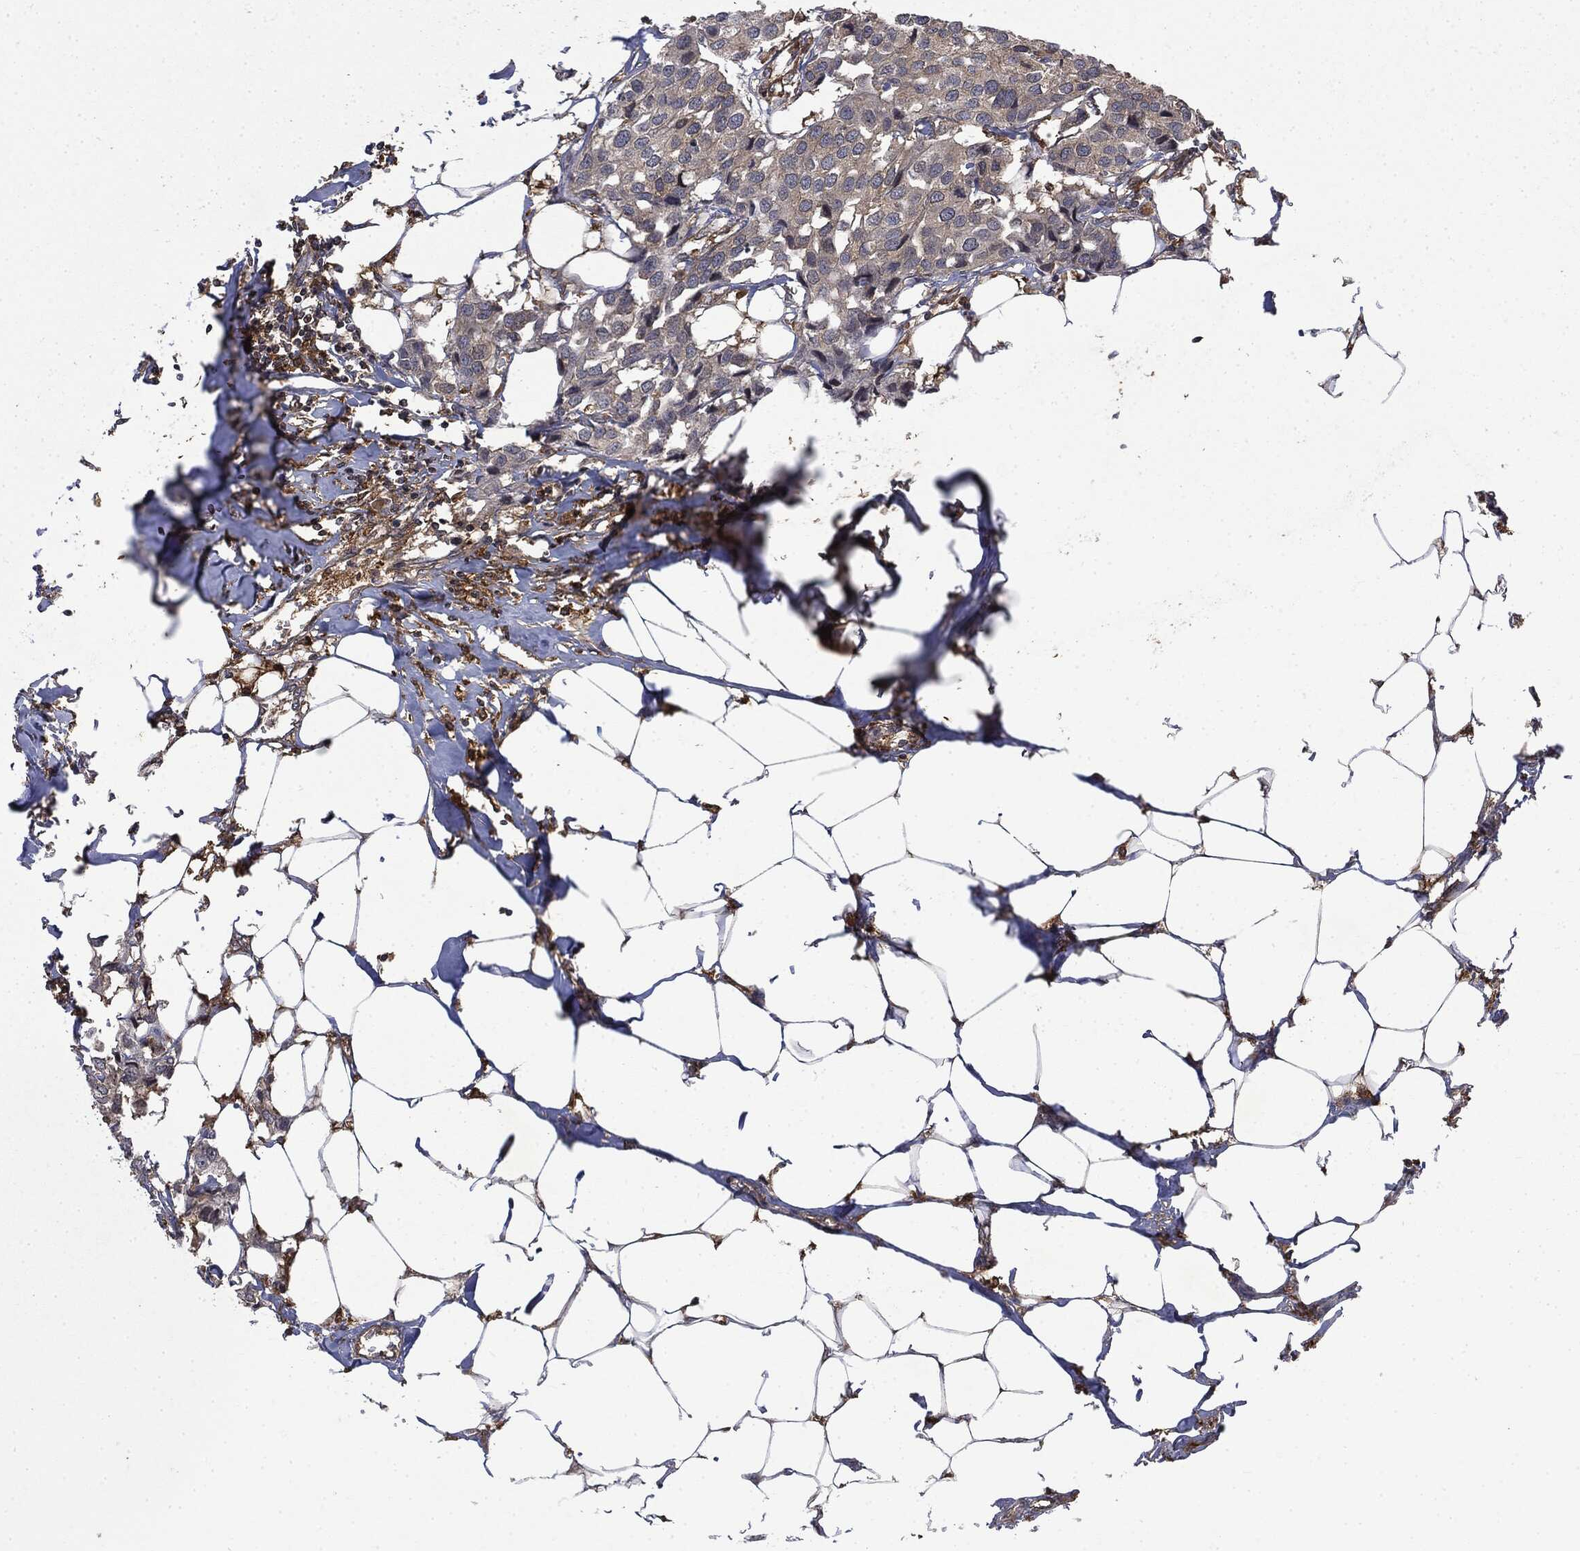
{"staining": {"intensity": "negative", "quantity": "none", "location": "none"}, "tissue": "breast cancer", "cell_type": "Tumor cells", "image_type": "cancer", "snomed": [{"axis": "morphology", "description": "Duct carcinoma"}, {"axis": "topography", "description": "Breast"}], "caption": "IHC of breast cancer (invasive ductal carcinoma) displays no staining in tumor cells.", "gene": "SNX5", "patient": {"sex": "female", "age": 80}}